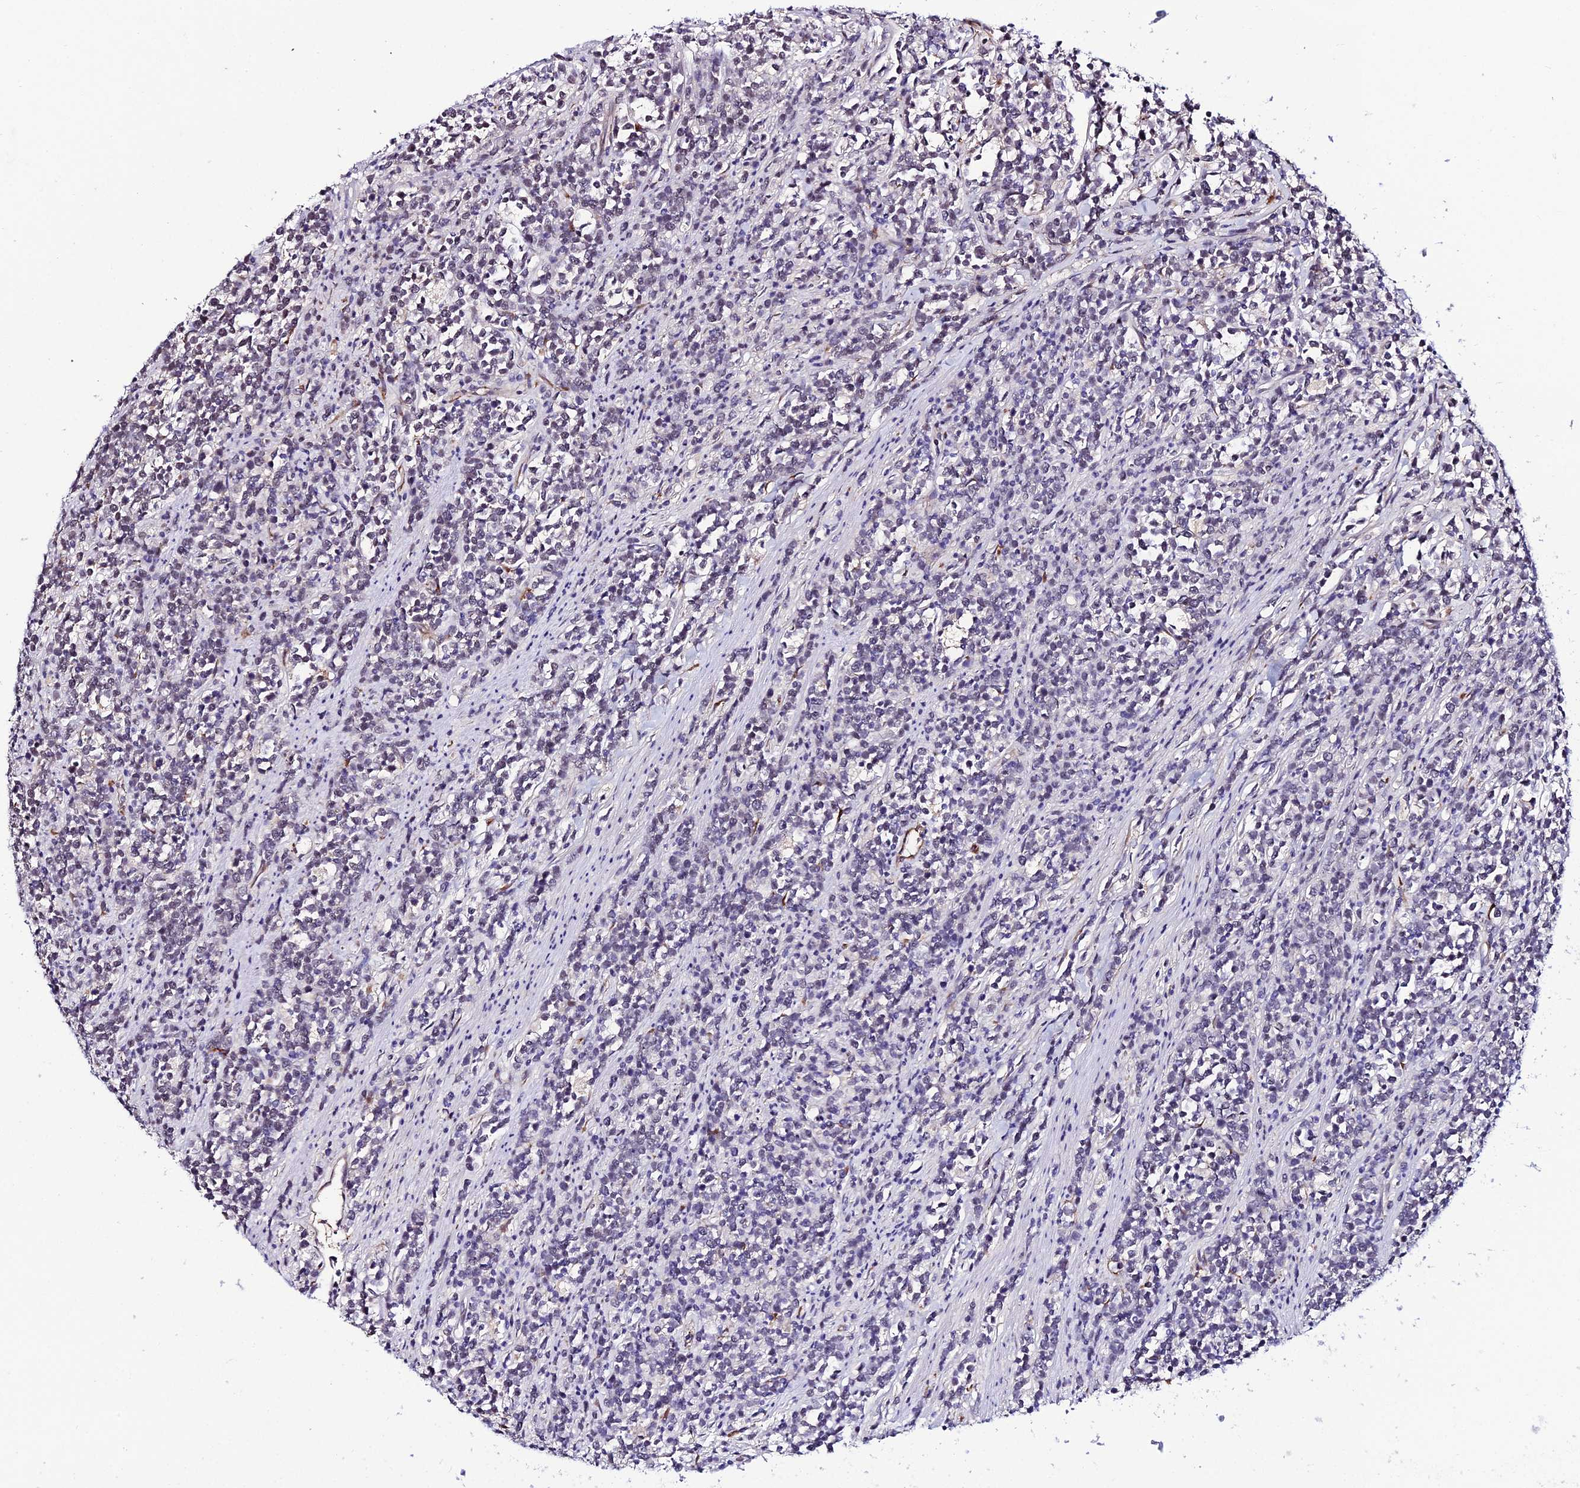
{"staining": {"intensity": "negative", "quantity": "none", "location": "none"}, "tissue": "lymphoma", "cell_type": "Tumor cells", "image_type": "cancer", "snomed": [{"axis": "morphology", "description": "Malignant lymphoma, non-Hodgkin's type, High grade"}, {"axis": "topography", "description": "Small intestine"}], "caption": "IHC of human malignant lymphoma, non-Hodgkin's type (high-grade) shows no positivity in tumor cells.", "gene": "SYT15", "patient": {"sex": "male", "age": 8}}